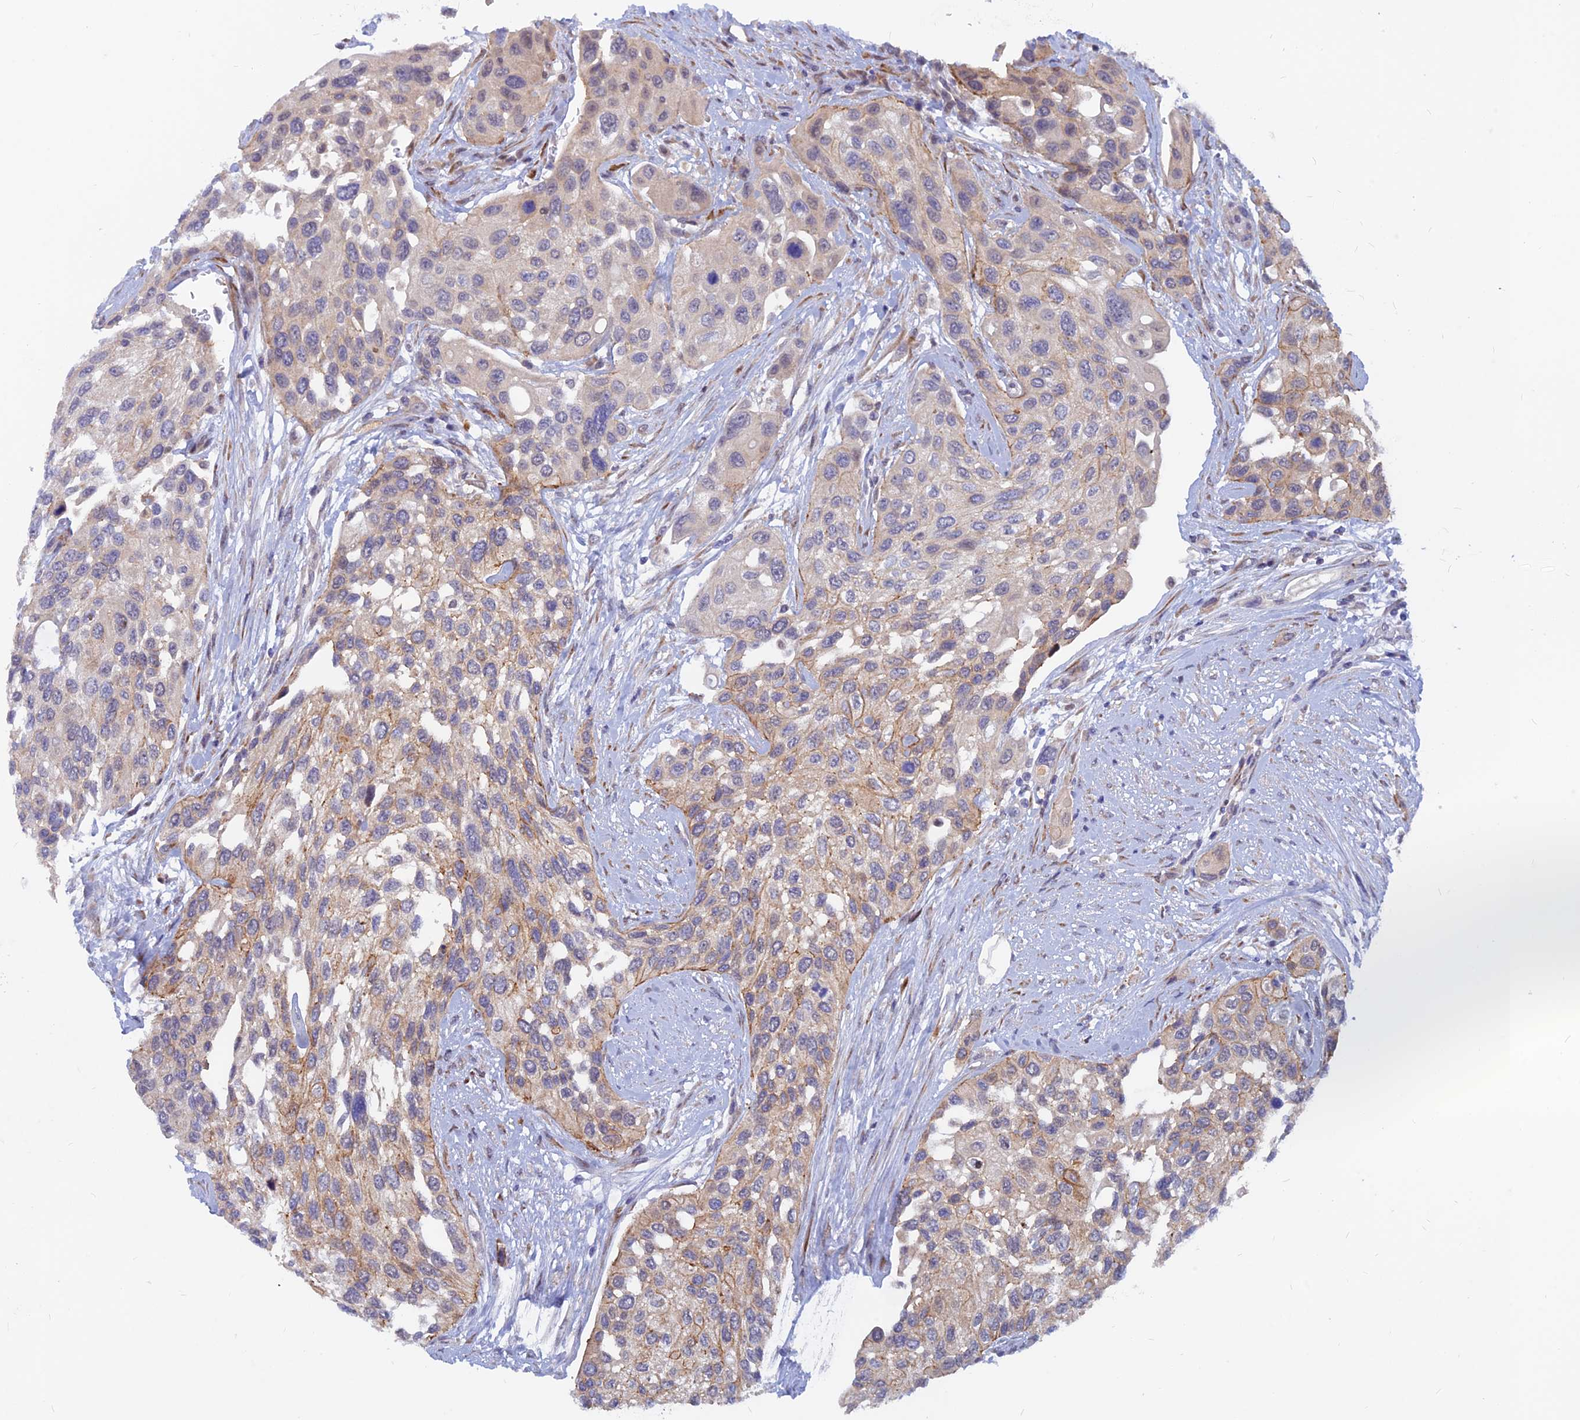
{"staining": {"intensity": "weak", "quantity": "25%-75%", "location": "cytoplasmic/membranous"}, "tissue": "urothelial cancer", "cell_type": "Tumor cells", "image_type": "cancer", "snomed": [{"axis": "morphology", "description": "Normal tissue, NOS"}, {"axis": "morphology", "description": "Urothelial carcinoma, High grade"}, {"axis": "topography", "description": "Vascular tissue"}, {"axis": "topography", "description": "Urinary bladder"}], "caption": "This is an image of immunohistochemistry (IHC) staining of urothelial carcinoma (high-grade), which shows weak positivity in the cytoplasmic/membranous of tumor cells.", "gene": "DNAJC16", "patient": {"sex": "female", "age": 56}}